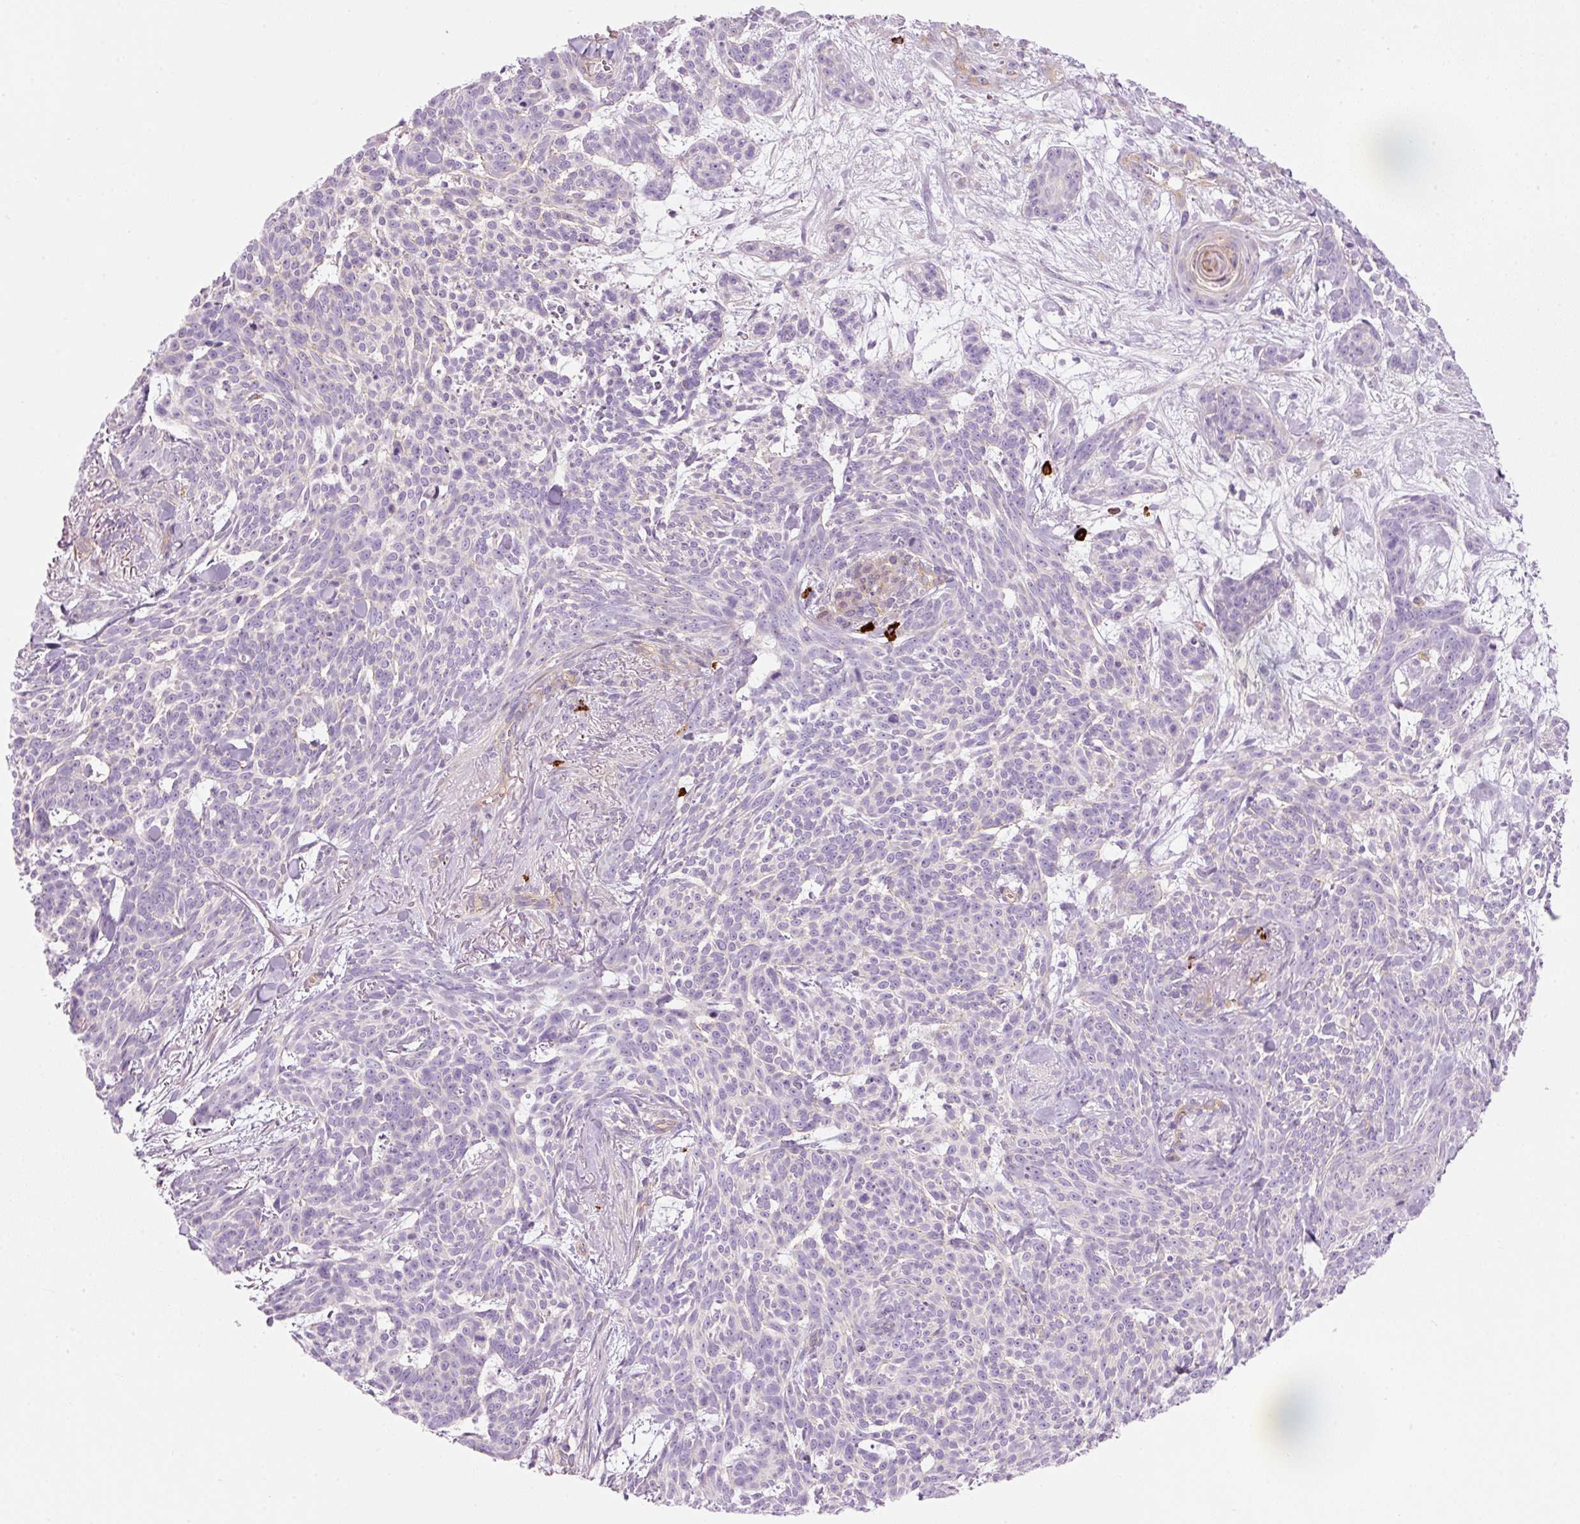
{"staining": {"intensity": "negative", "quantity": "none", "location": "none"}, "tissue": "skin cancer", "cell_type": "Tumor cells", "image_type": "cancer", "snomed": [{"axis": "morphology", "description": "Basal cell carcinoma"}, {"axis": "topography", "description": "Skin"}], "caption": "Skin cancer stained for a protein using immunohistochemistry (IHC) displays no expression tumor cells.", "gene": "MAP3K3", "patient": {"sex": "female", "age": 93}}